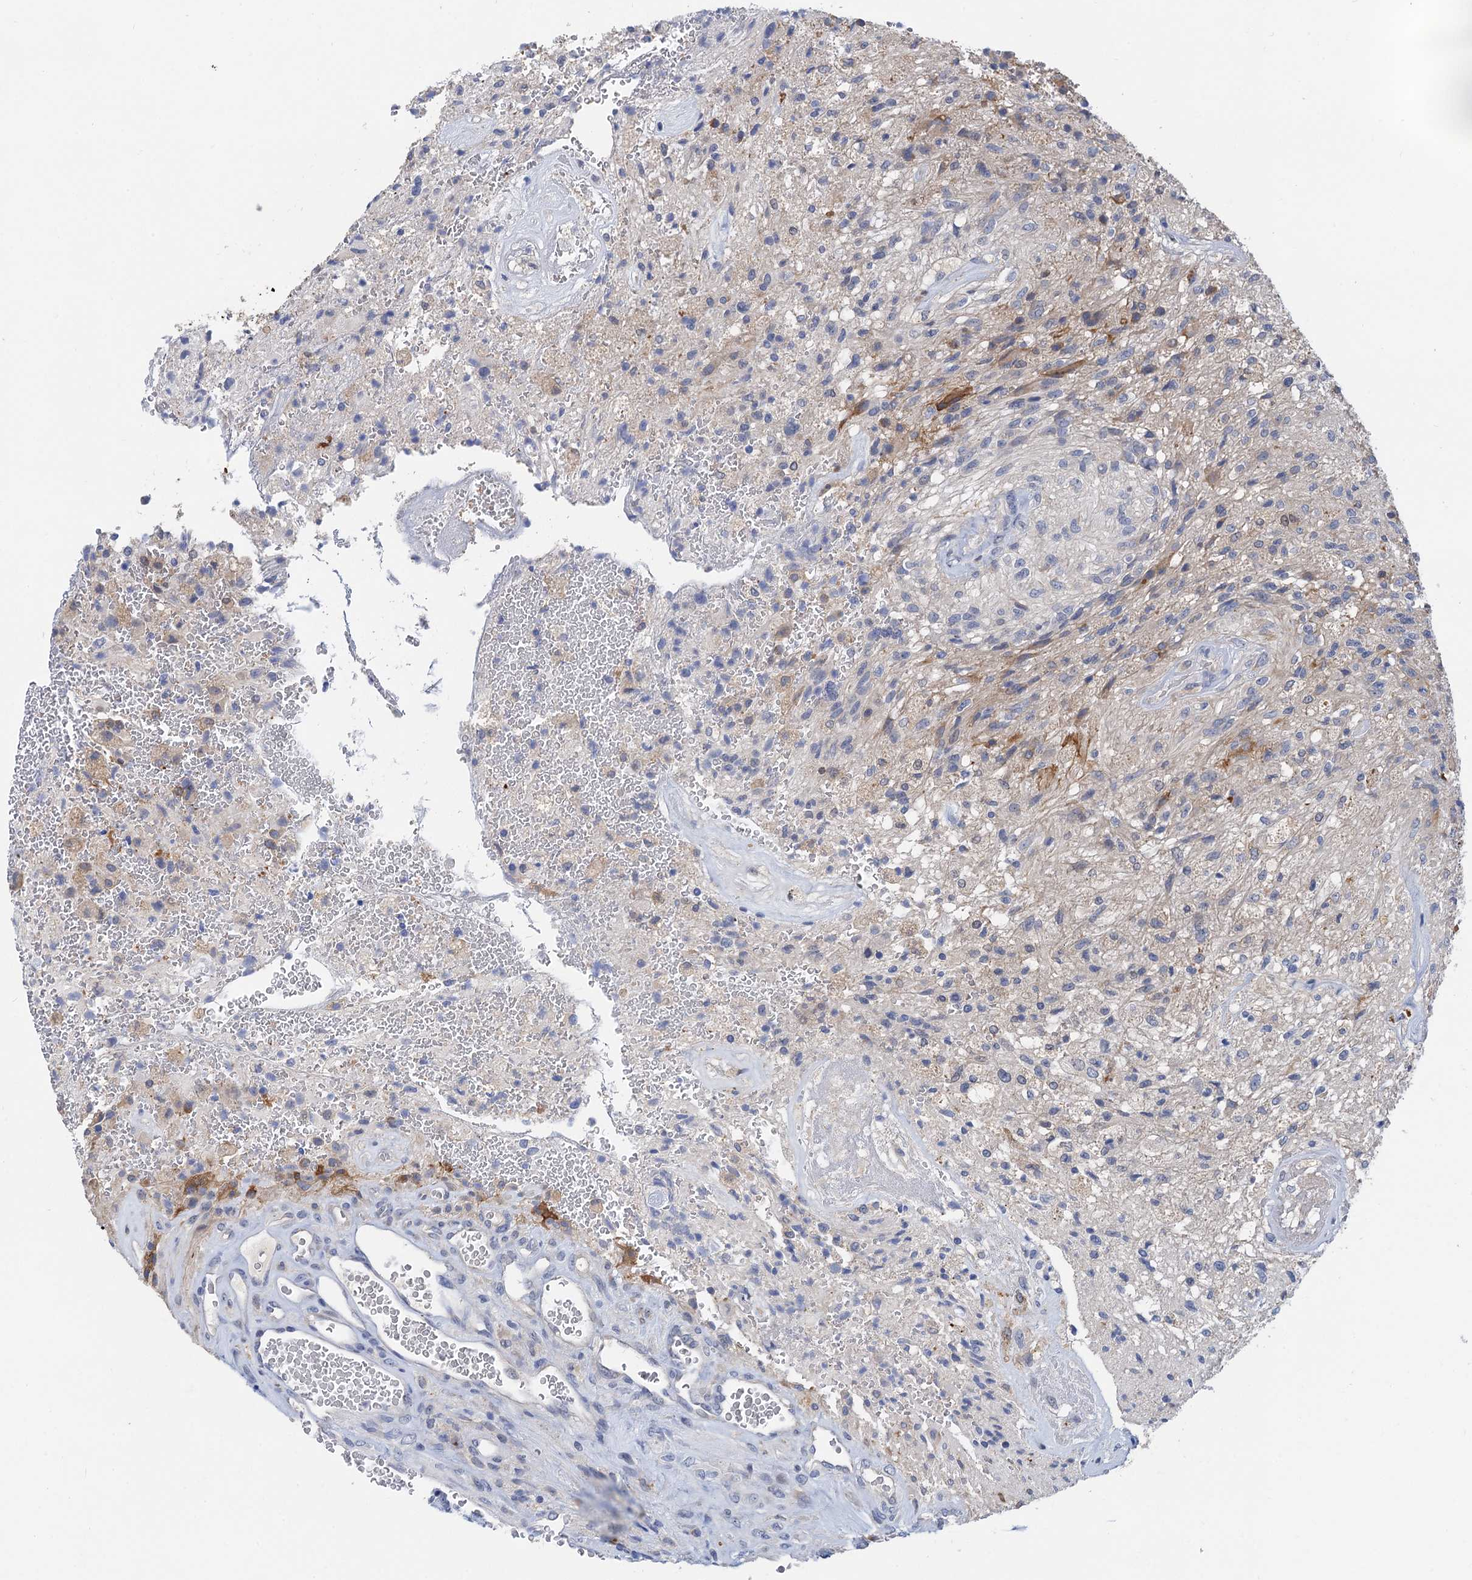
{"staining": {"intensity": "negative", "quantity": "none", "location": "none"}, "tissue": "glioma", "cell_type": "Tumor cells", "image_type": "cancer", "snomed": [{"axis": "morphology", "description": "Glioma, malignant, High grade"}, {"axis": "topography", "description": "Brain"}], "caption": "Tumor cells show no significant protein staining in glioma.", "gene": "TMEM39B", "patient": {"sex": "male", "age": 56}}